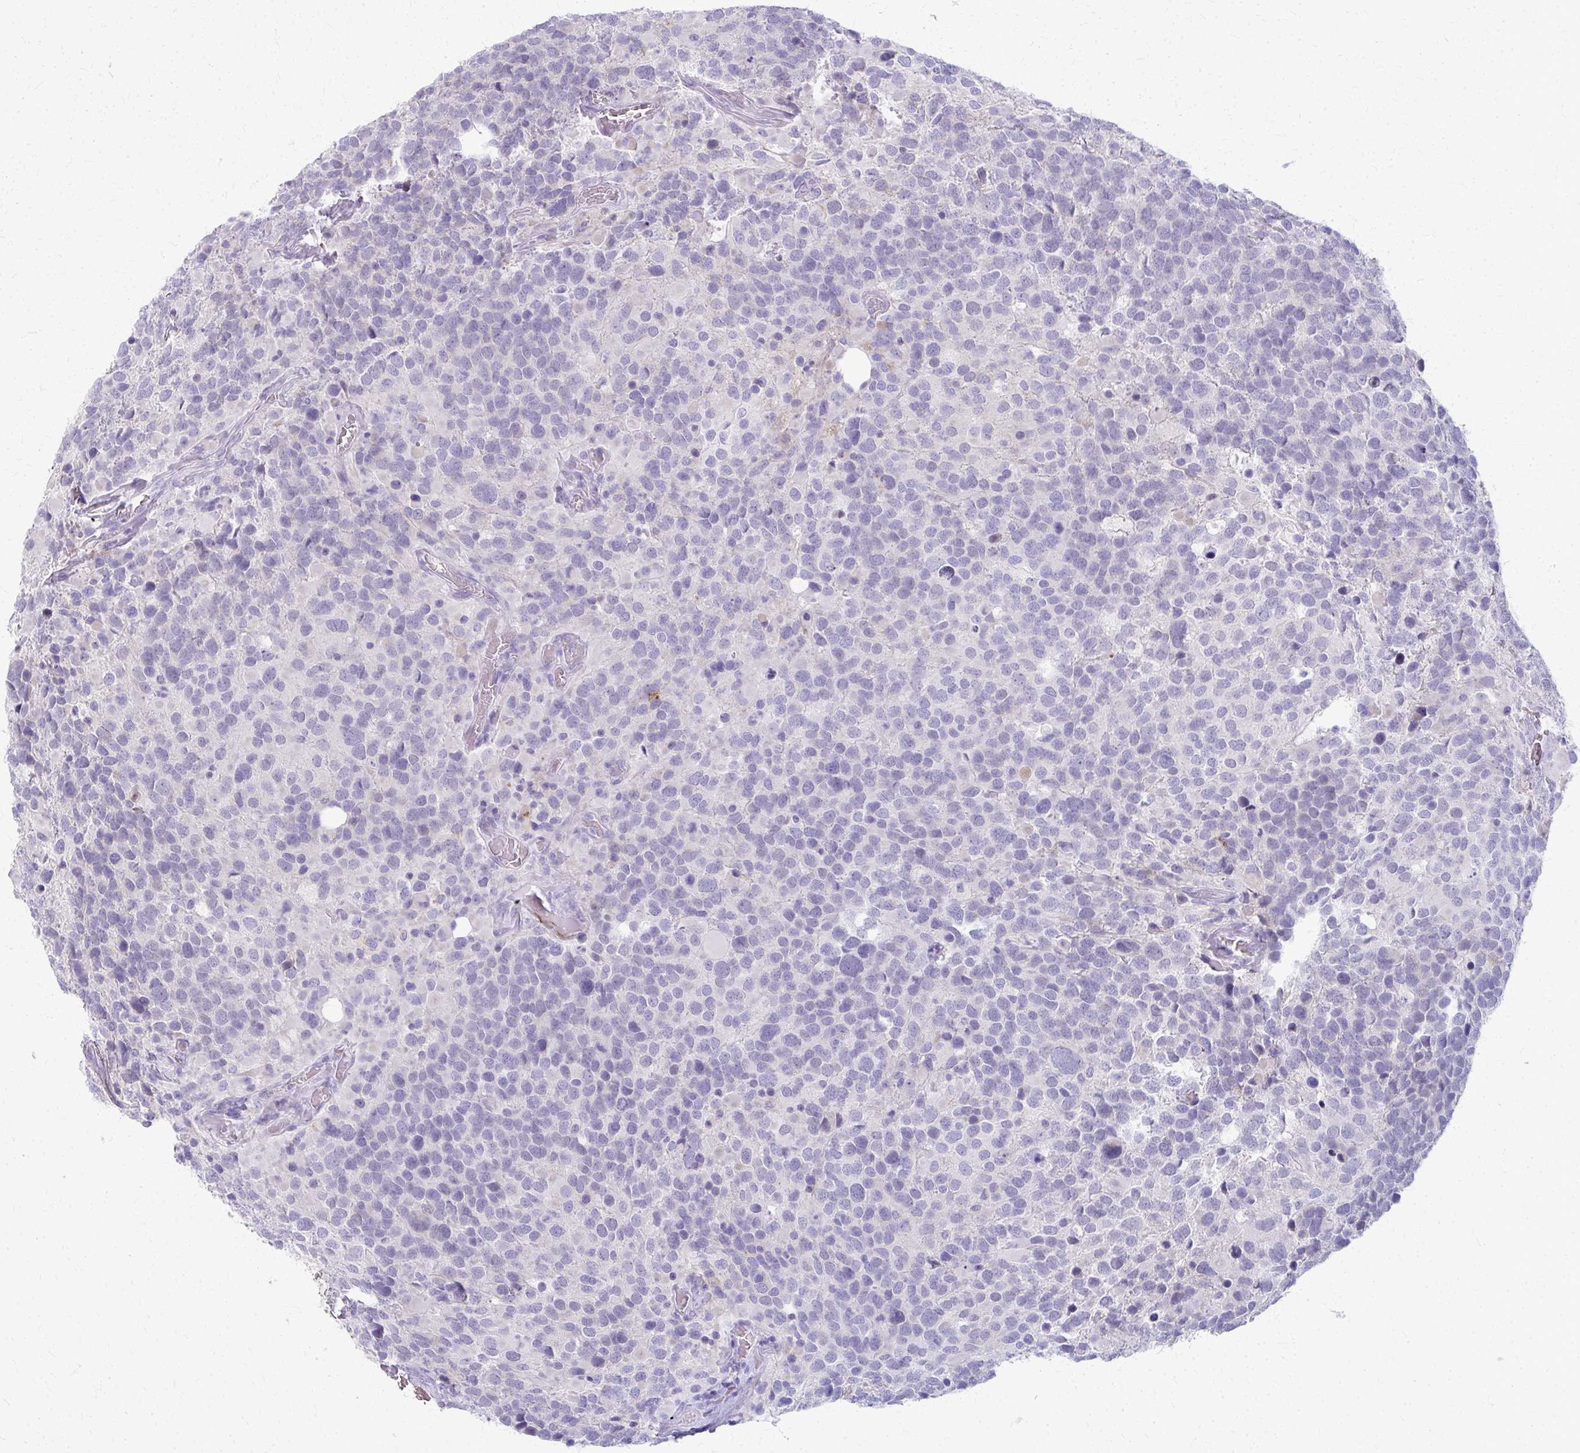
{"staining": {"intensity": "negative", "quantity": "none", "location": "none"}, "tissue": "glioma", "cell_type": "Tumor cells", "image_type": "cancer", "snomed": [{"axis": "morphology", "description": "Glioma, malignant, High grade"}, {"axis": "topography", "description": "Brain"}], "caption": "High power microscopy image of an IHC image of glioma, revealing no significant staining in tumor cells.", "gene": "ADIPOQ", "patient": {"sex": "female", "age": 40}}